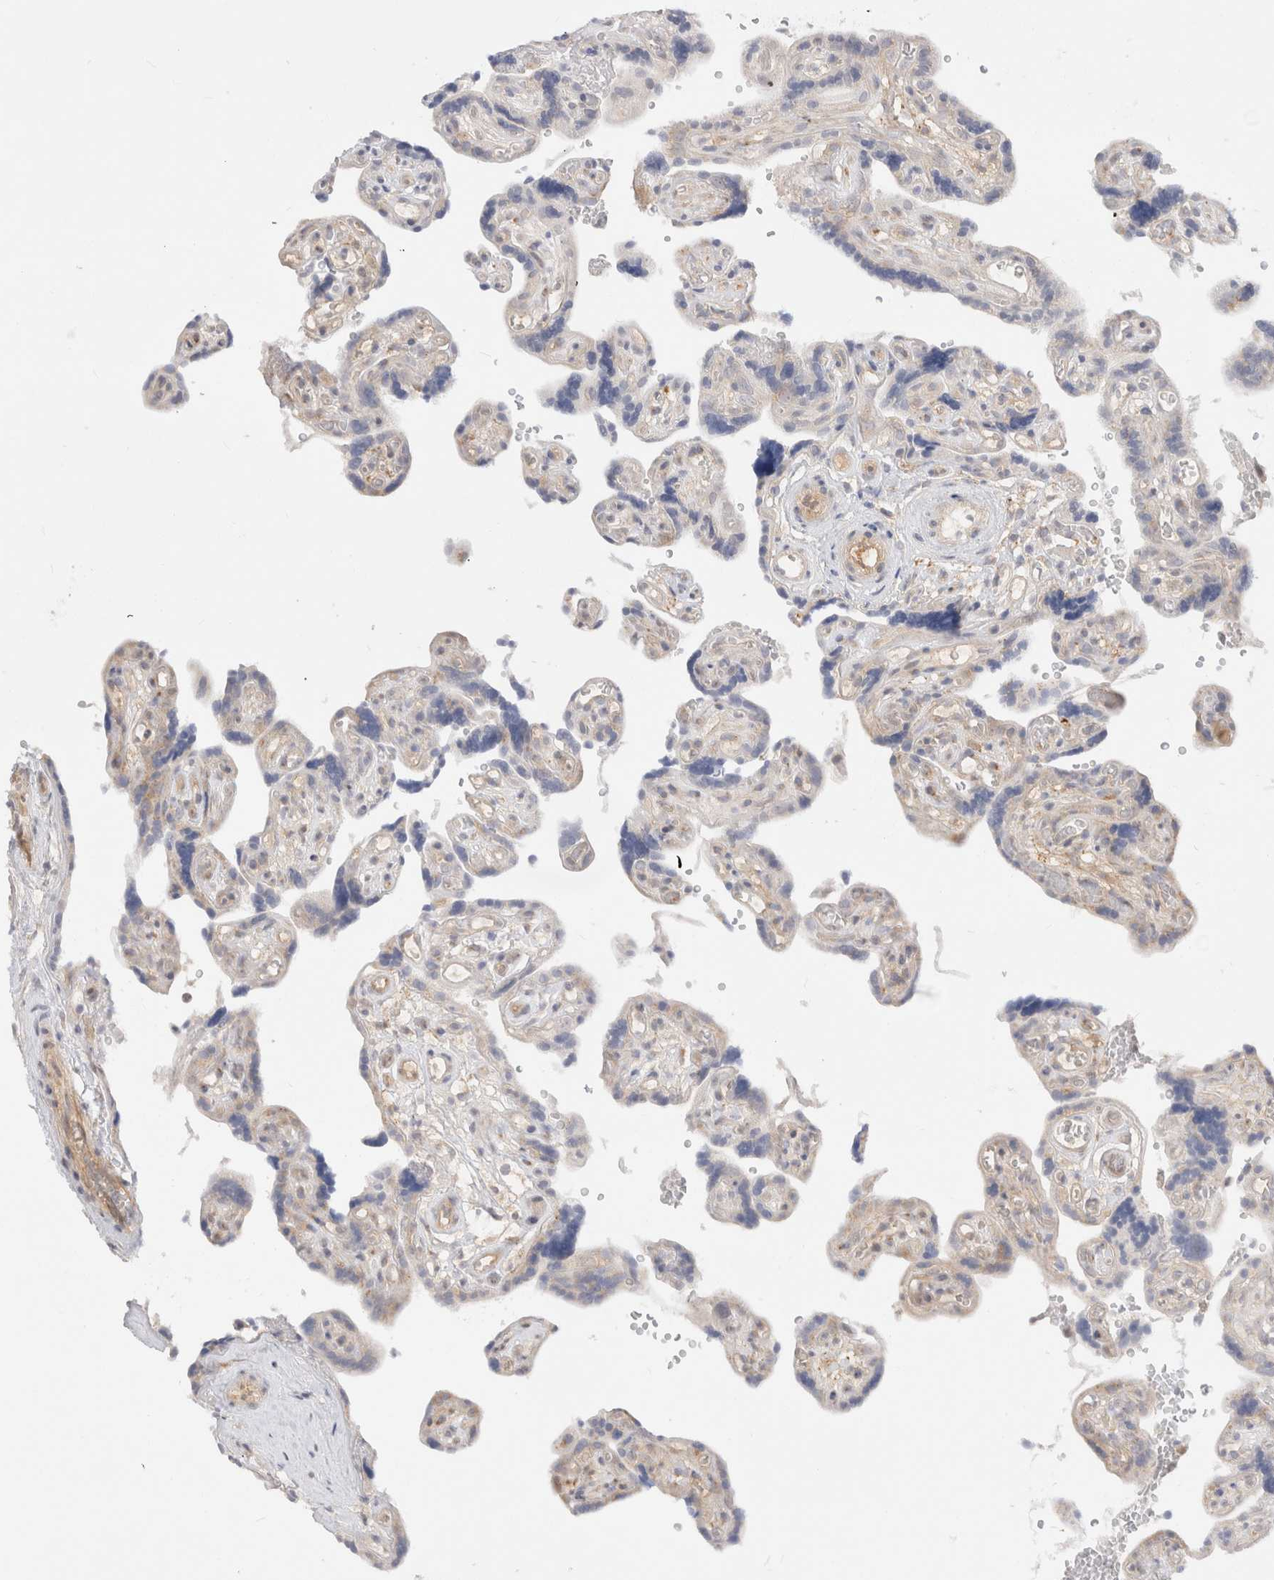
{"staining": {"intensity": "moderate", "quantity": ">75%", "location": "cytoplasmic/membranous"}, "tissue": "placenta", "cell_type": "Decidual cells", "image_type": "normal", "snomed": [{"axis": "morphology", "description": "Normal tissue, NOS"}, {"axis": "topography", "description": "Placenta"}], "caption": "A photomicrograph of human placenta stained for a protein reveals moderate cytoplasmic/membranous brown staining in decidual cells. (DAB (3,3'-diaminobenzidine) IHC, brown staining for protein, blue staining for nuclei).", "gene": "EFCAB13", "patient": {"sex": "female", "age": 30}}